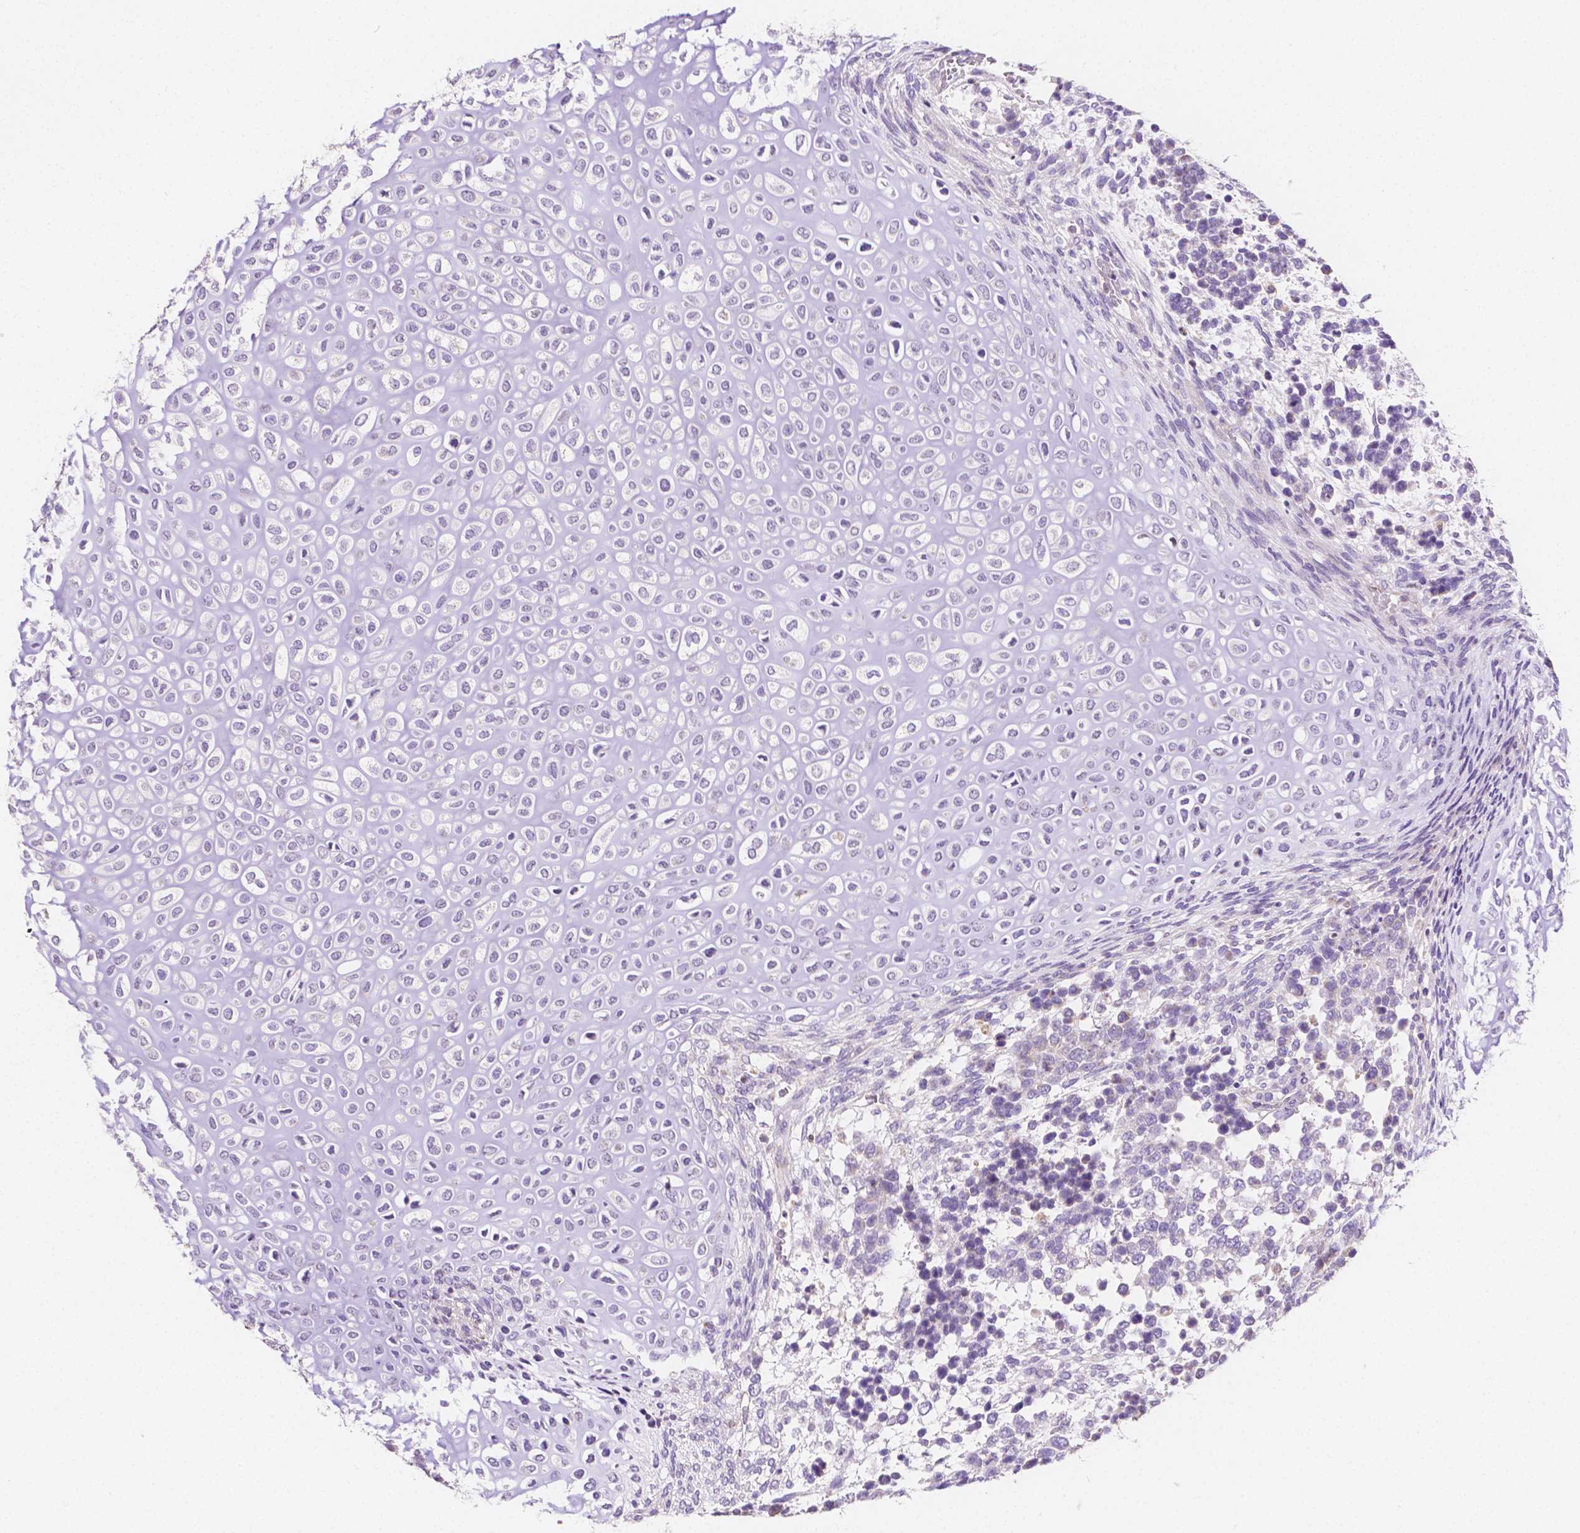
{"staining": {"intensity": "negative", "quantity": "none", "location": "none"}, "tissue": "testis cancer", "cell_type": "Tumor cells", "image_type": "cancer", "snomed": [{"axis": "morphology", "description": "Carcinoma, Embryonal, NOS"}, {"axis": "topography", "description": "Testis"}], "caption": "DAB (3,3'-diaminobenzidine) immunohistochemical staining of testis embryonal carcinoma exhibits no significant positivity in tumor cells.", "gene": "TMEM130", "patient": {"sex": "male", "age": 23}}